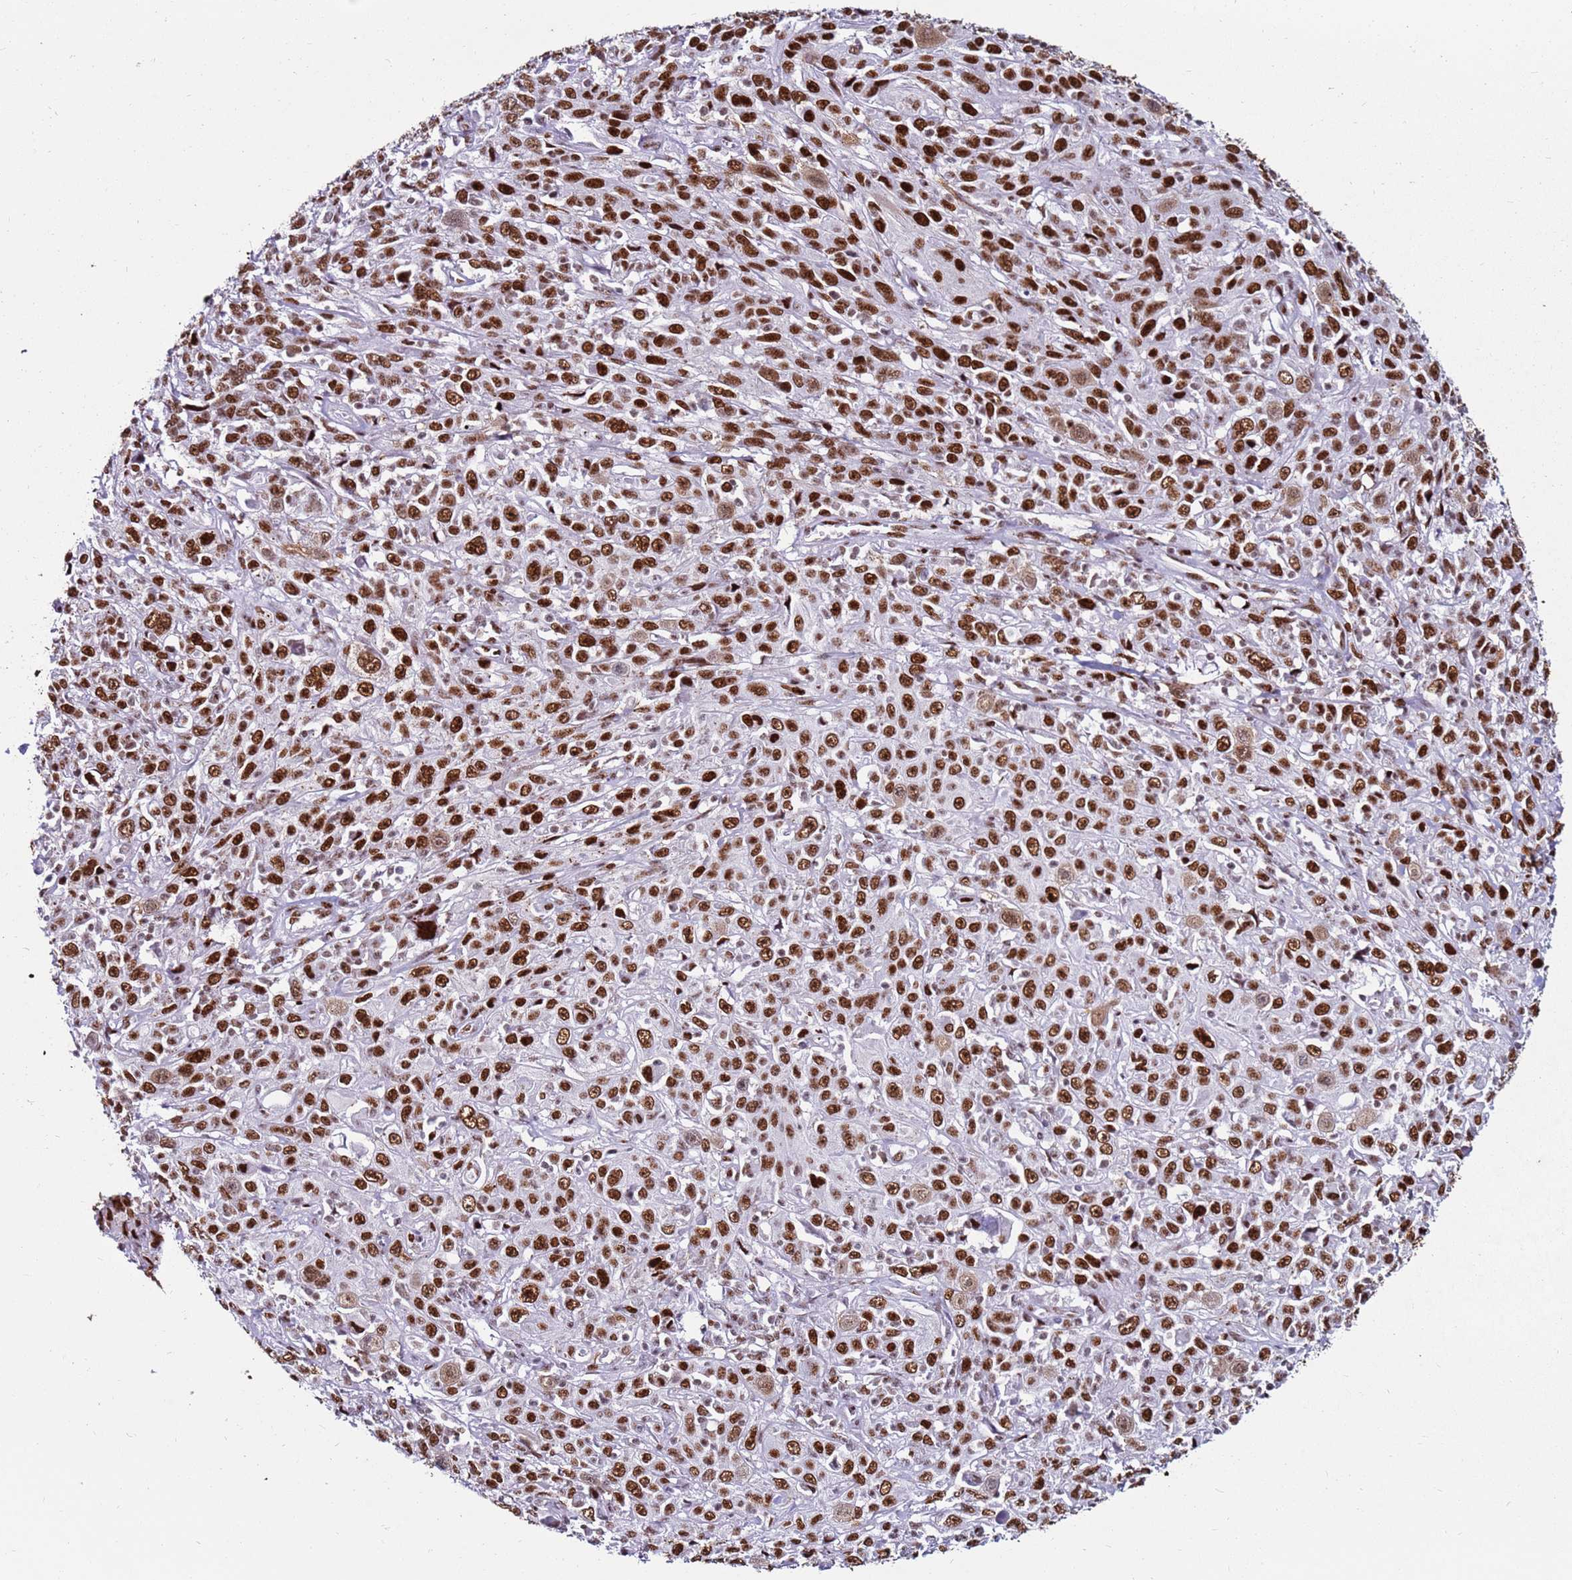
{"staining": {"intensity": "strong", "quantity": ">75%", "location": "nuclear"}, "tissue": "cervical cancer", "cell_type": "Tumor cells", "image_type": "cancer", "snomed": [{"axis": "morphology", "description": "Squamous cell carcinoma, NOS"}, {"axis": "topography", "description": "Cervix"}], "caption": "Immunohistochemistry (IHC) staining of squamous cell carcinoma (cervical), which reveals high levels of strong nuclear staining in about >75% of tumor cells indicating strong nuclear protein expression. The staining was performed using DAB (brown) for protein detection and nuclei were counterstained in hematoxylin (blue).", "gene": "KPNA4", "patient": {"sex": "female", "age": 46}}